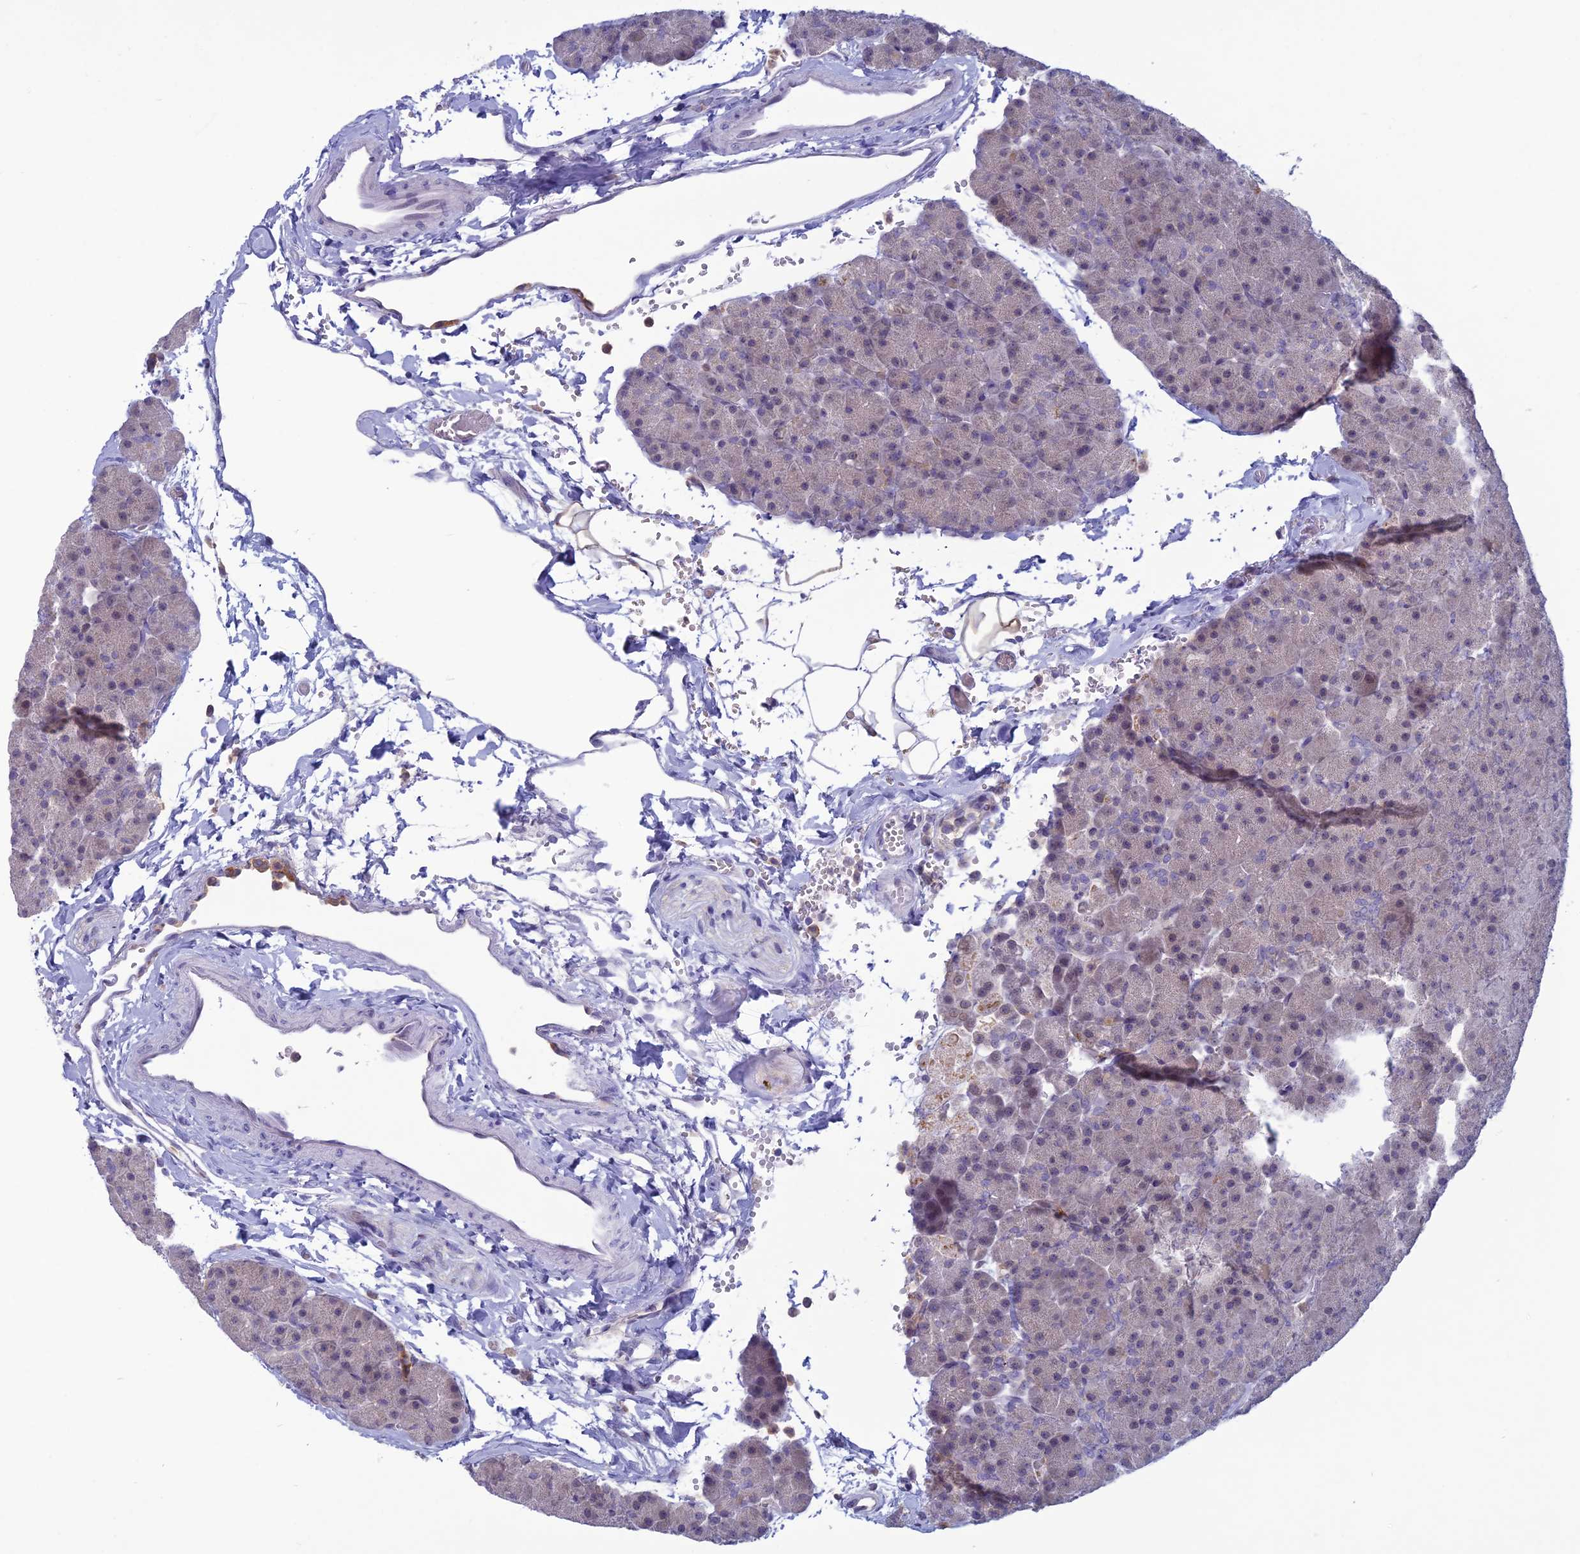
{"staining": {"intensity": "moderate", "quantity": ">75%", "location": "cytoplasmic/membranous,nuclear"}, "tissue": "pancreas", "cell_type": "Exocrine glandular cells", "image_type": "normal", "snomed": [{"axis": "morphology", "description": "Normal tissue, NOS"}, {"axis": "topography", "description": "Pancreas"}], "caption": "This micrograph shows immunohistochemistry (IHC) staining of unremarkable human pancreas, with medium moderate cytoplasmic/membranous,nuclear positivity in approximately >75% of exocrine glandular cells.", "gene": "WDR46", "patient": {"sex": "male", "age": 36}}